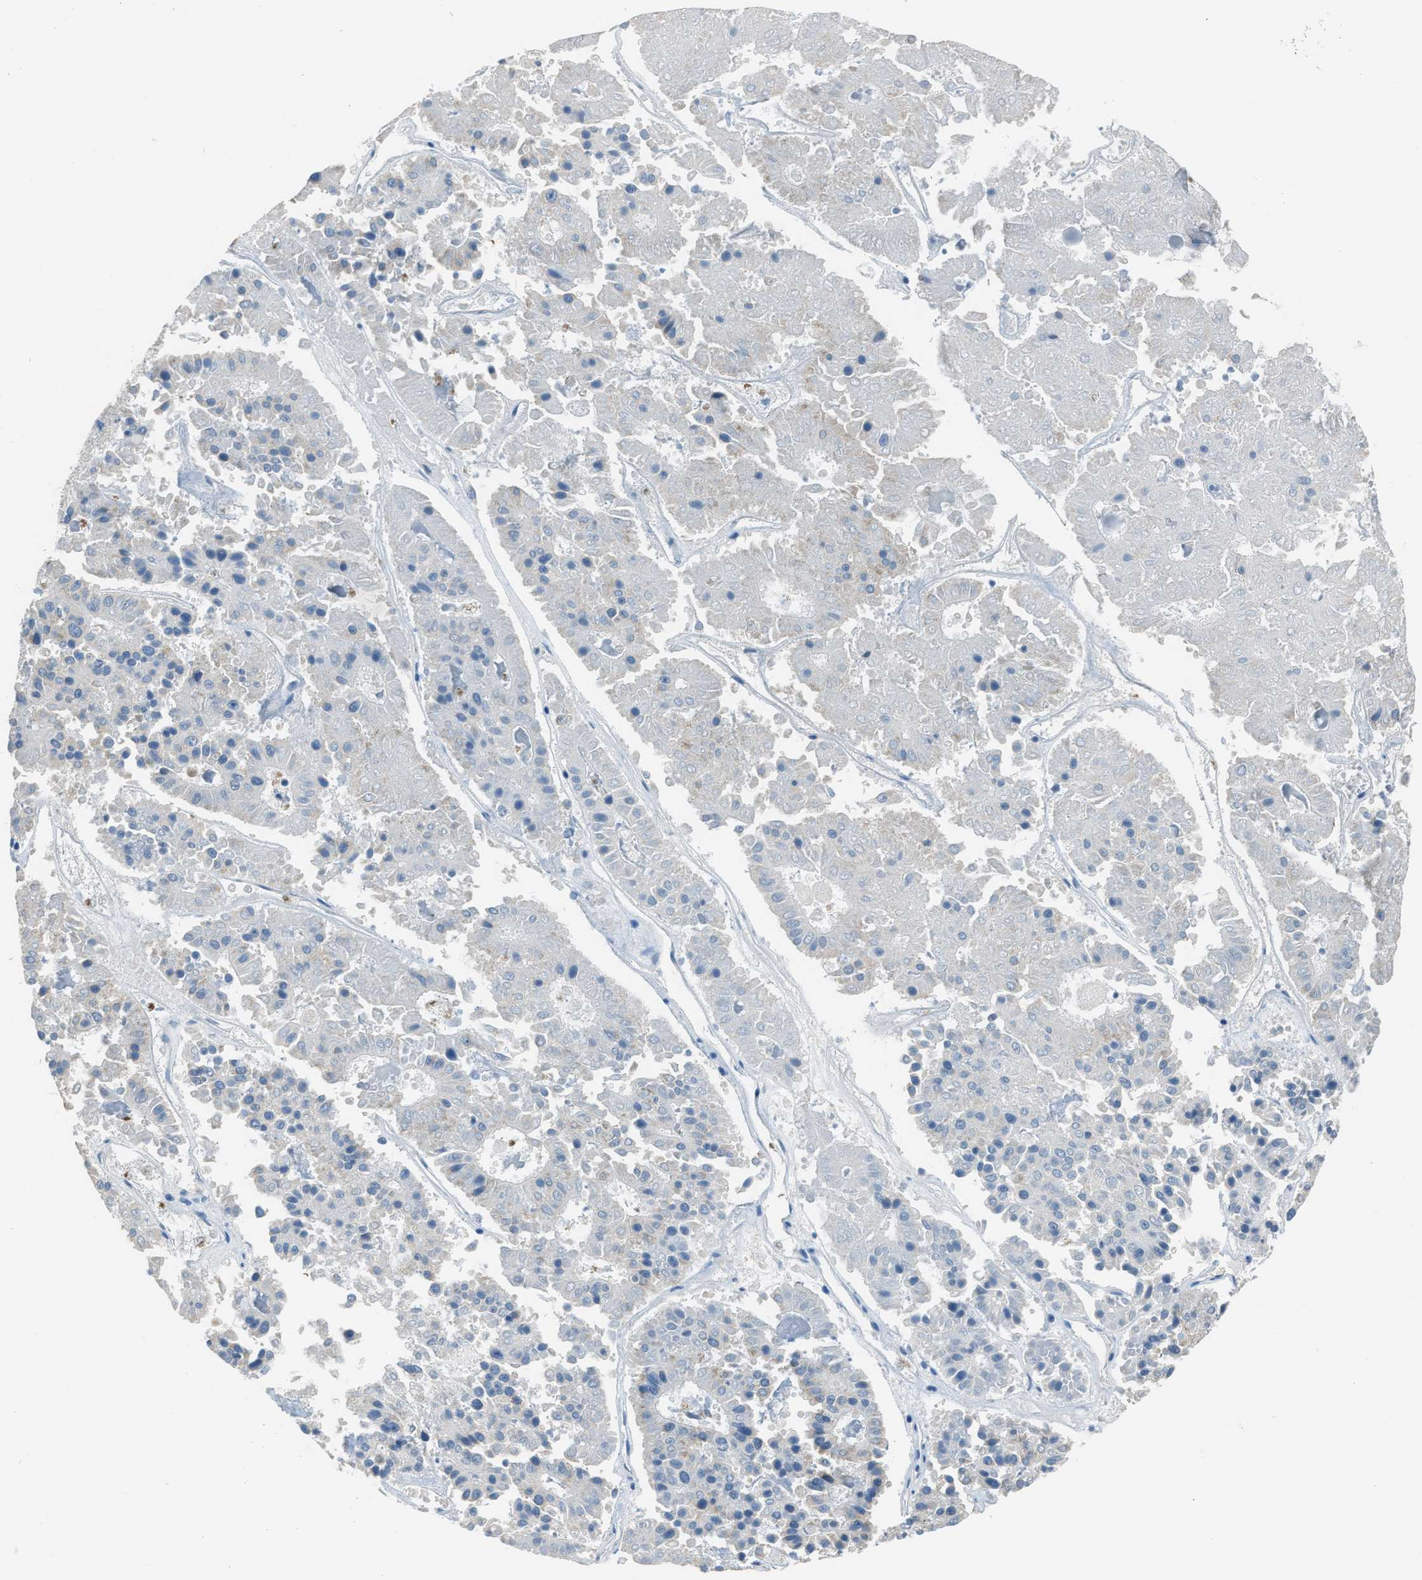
{"staining": {"intensity": "weak", "quantity": "<25%", "location": "cytoplasmic/membranous"}, "tissue": "pancreatic cancer", "cell_type": "Tumor cells", "image_type": "cancer", "snomed": [{"axis": "morphology", "description": "Adenocarcinoma, NOS"}, {"axis": "topography", "description": "Pancreas"}], "caption": "Adenocarcinoma (pancreatic) stained for a protein using immunohistochemistry (IHC) shows no expression tumor cells.", "gene": "SLC25A11", "patient": {"sex": "male", "age": 50}}